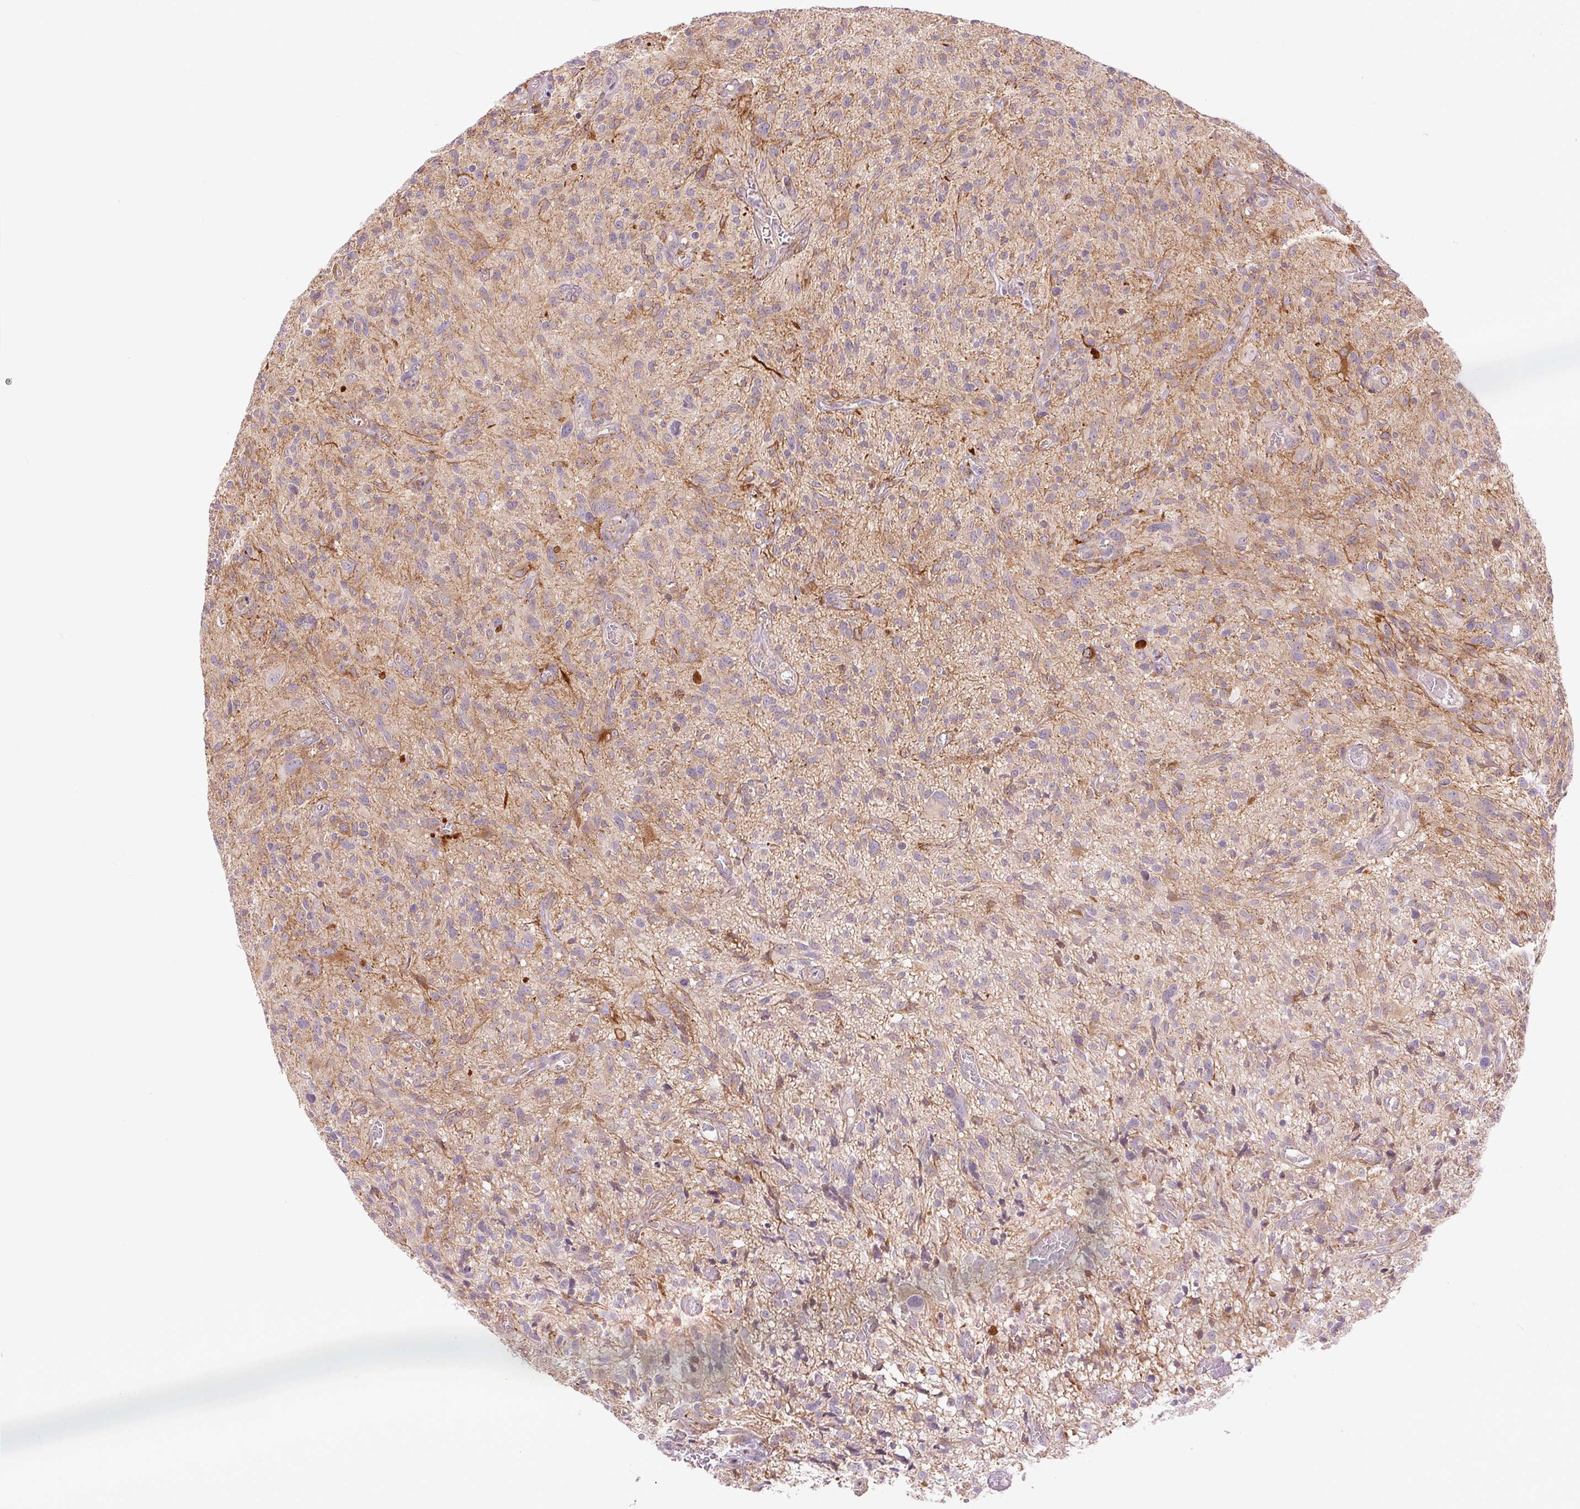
{"staining": {"intensity": "weak", "quantity": "<25%", "location": "cytoplasmic/membranous"}, "tissue": "glioma", "cell_type": "Tumor cells", "image_type": "cancer", "snomed": [{"axis": "morphology", "description": "Glioma, malignant, High grade"}, {"axis": "topography", "description": "Brain"}], "caption": "A photomicrograph of human glioma is negative for staining in tumor cells.", "gene": "METTL17", "patient": {"sex": "male", "age": 75}}